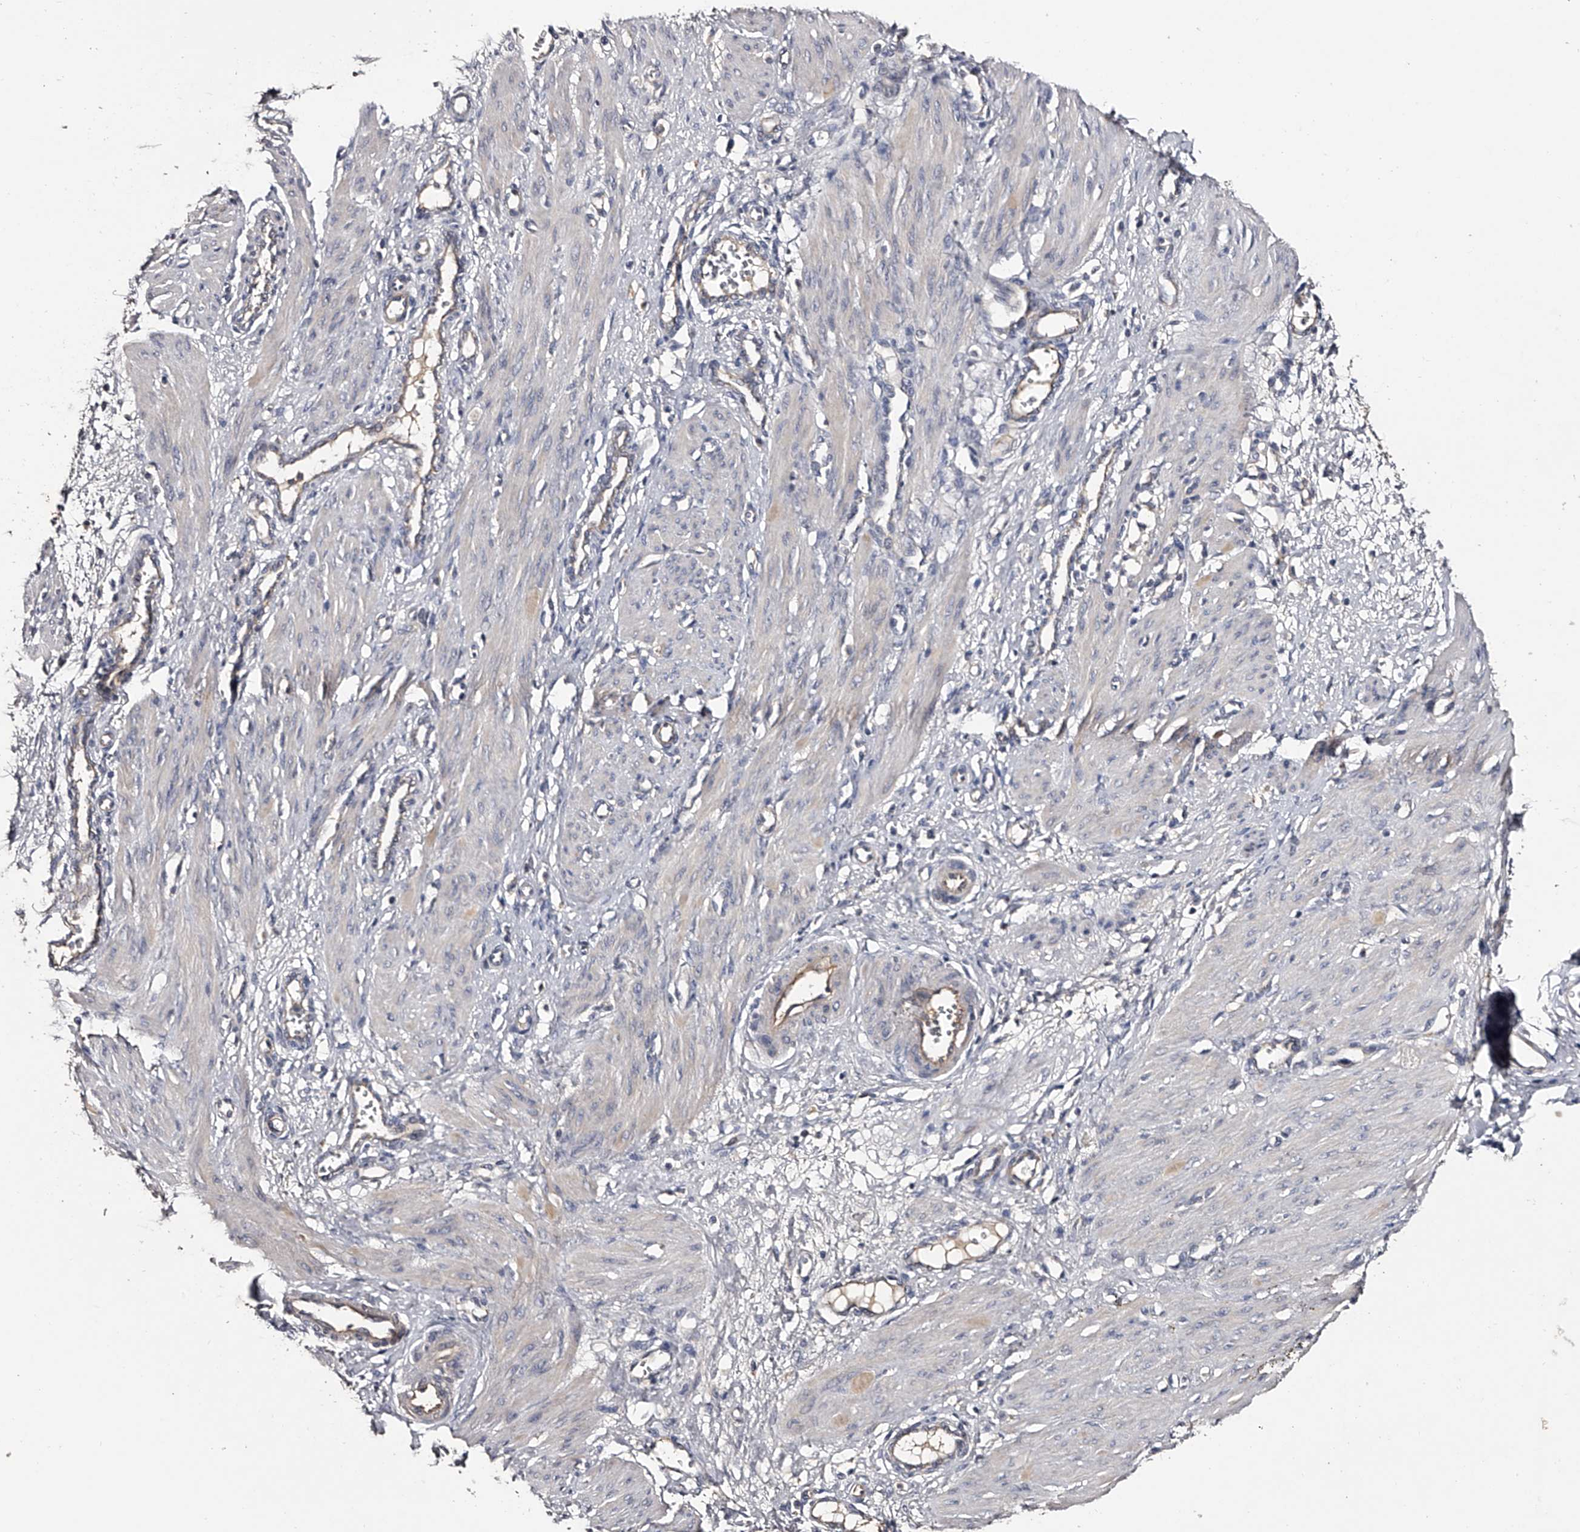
{"staining": {"intensity": "negative", "quantity": "none", "location": "none"}, "tissue": "smooth muscle", "cell_type": "Smooth muscle cells", "image_type": "normal", "snomed": [{"axis": "morphology", "description": "Normal tissue, NOS"}, {"axis": "topography", "description": "Endometrium"}], "caption": "Smooth muscle was stained to show a protein in brown. There is no significant staining in smooth muscle cells. (DAB (3,3'-diaminobenzidine) IHC, high magnification).", "gene": "MDN1", "patient": {"sex": "female", "age": 33}}